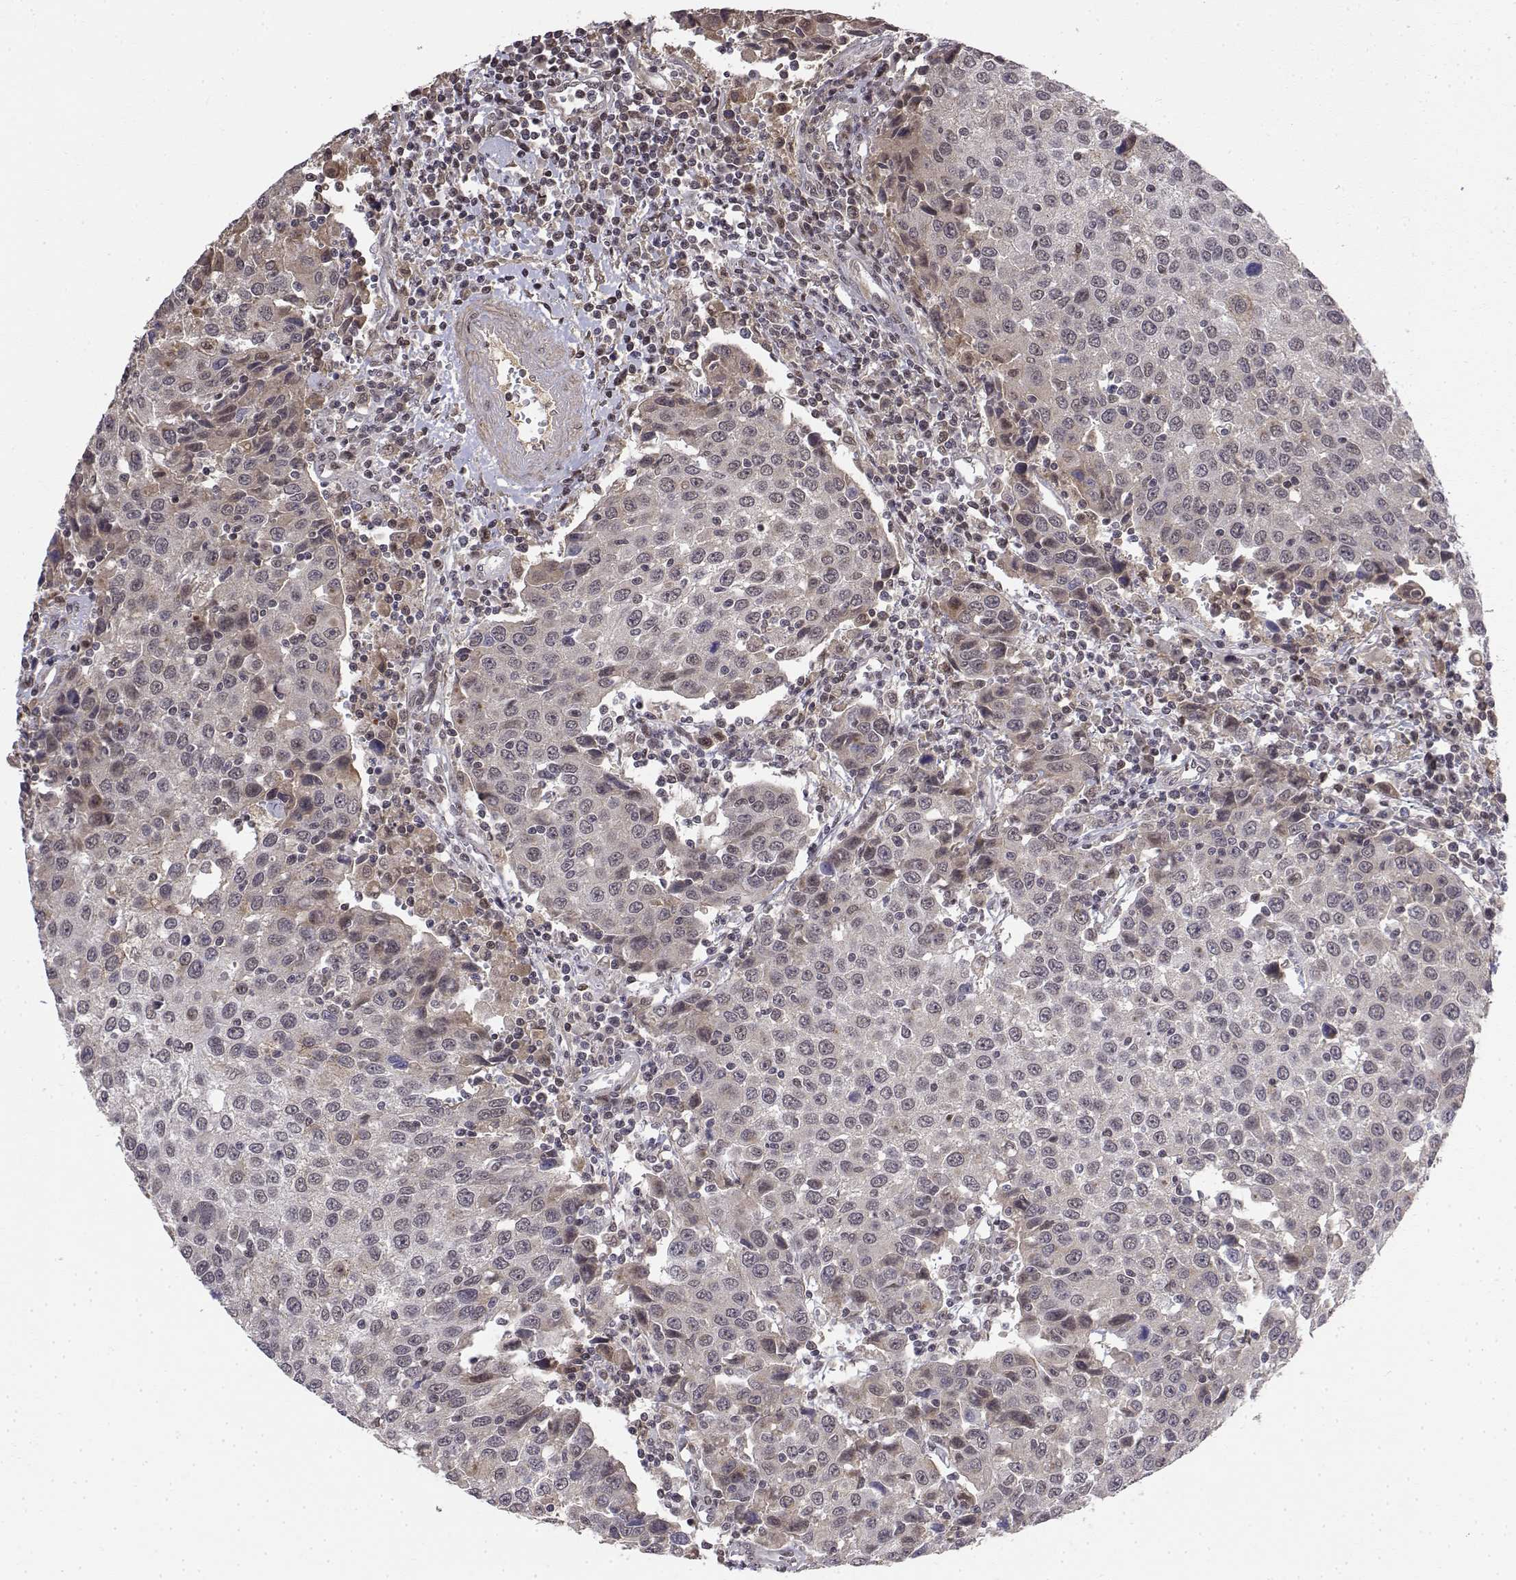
{"staining": {"intensity": "negative", "quantity": "none", "location": "none"}, "tissue": "urothelial cancer", "cell_type": "Tumor cells", "image_type": "cancer", "snomed": [{"axis": "morphology", "description": "Urothelial carcinoma, High grade"}, {"axis": "topography", "description": "Urinary bladder"}], "caption": "Immunohistochemical staining of human high-grade urothelial carcinoma reveals no significant expression in tumor cells.", "gene": "ITGA7", "patient": {"sex": "female", "age": 85}}